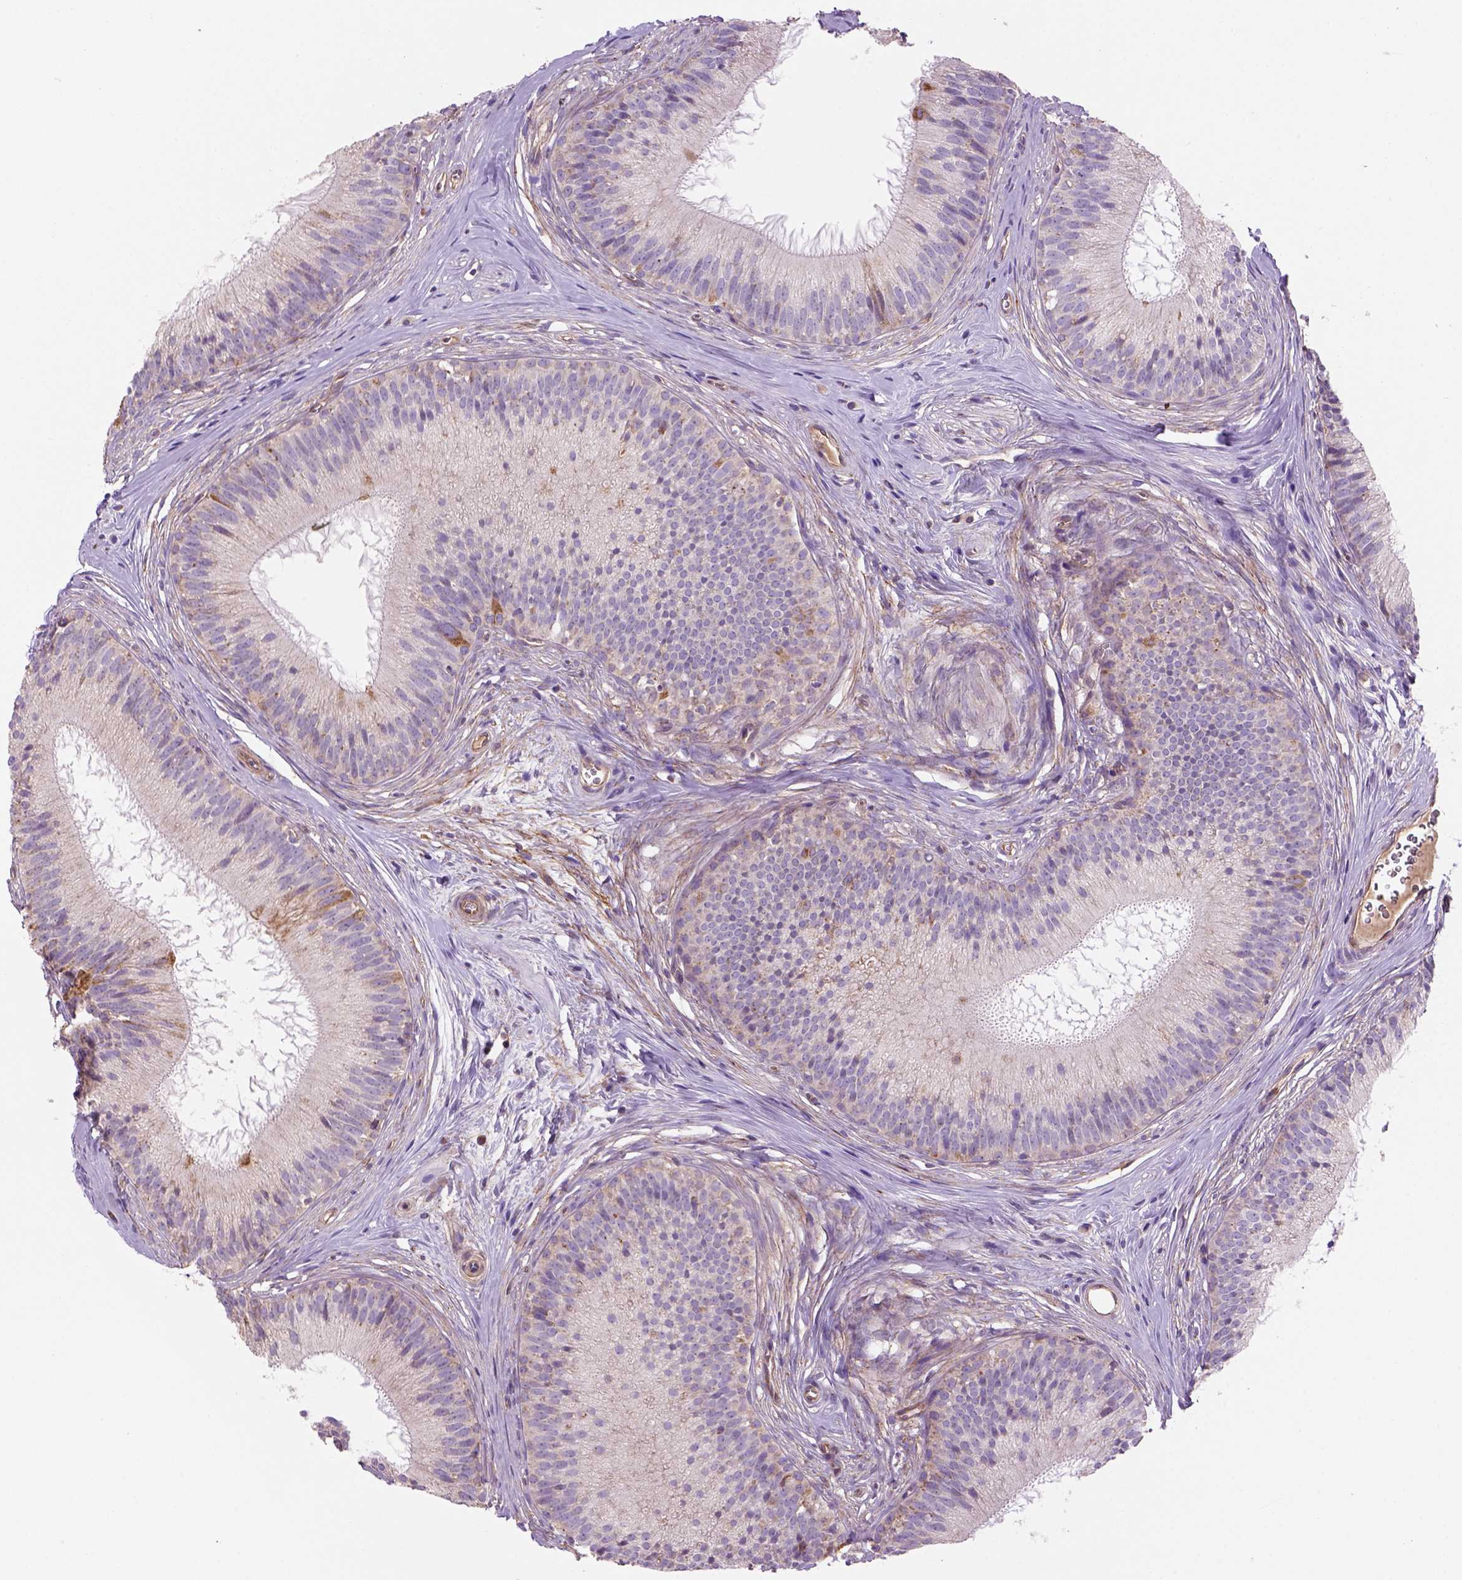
{"staining": {"intensity": "moderate", "quantity": "<25%", "location": "cytoplasmic/membranous"}, "tissue": "epididymis", "cell_type": "Glandular cells", "image_type": "normal", "snomed": [{"axis": "morphology", "description": "Normal tissue, NOS"}, {"axis": "topography", "description": "Epididymis"}], "caption": "Benign epididymis was stained to show a protein in brown. There is low levels of moderate cytoplasmic/membranous expression in approximately <25% of glandular cells.", "gene": "WARS2", "patient": {"sex": "male", "age": 24}}